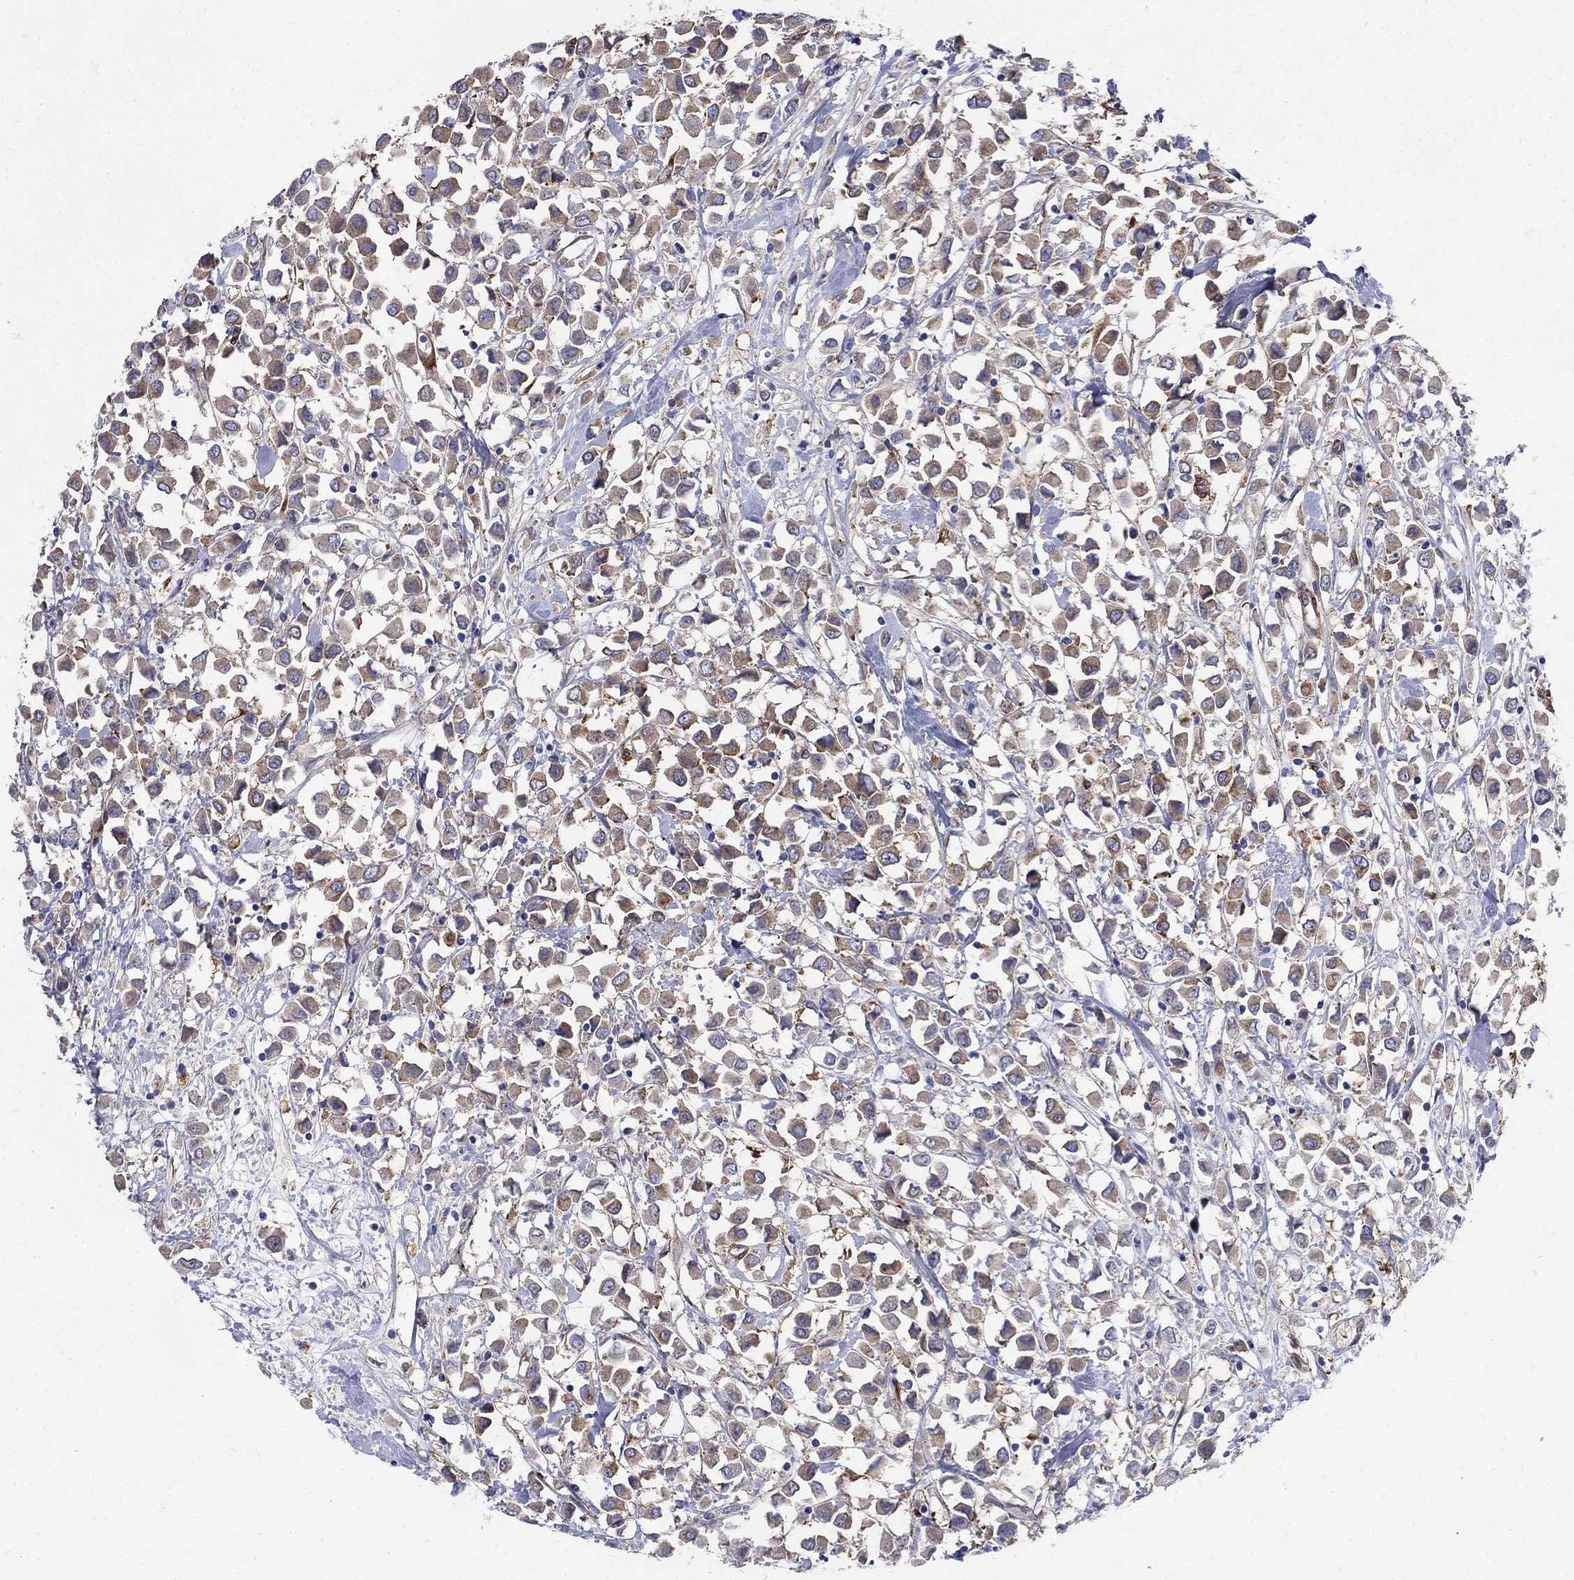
{"staining": {"intensity": "moderate", "quantity": "25%-75%", "location": "cytoplasmic/membranous"}, "tissue": "breast cancer", "cell_type": "Tumor cells", "image_type": "cancer", "snomed": [{"axis": "morphology", "description": "Duct carcinoma"}, {"axis": "topography", "description": "Breast"}], "caption": "IHC histopathology image of breast cancer stained for a protein (brown), which demonstrates medium levels of moderate cytoplasmic/membranous positivity in approximately 25%-75% of tumor cells.", "gene": "SEPTIN8", "patient": {"sex": "female", "age": 61}}